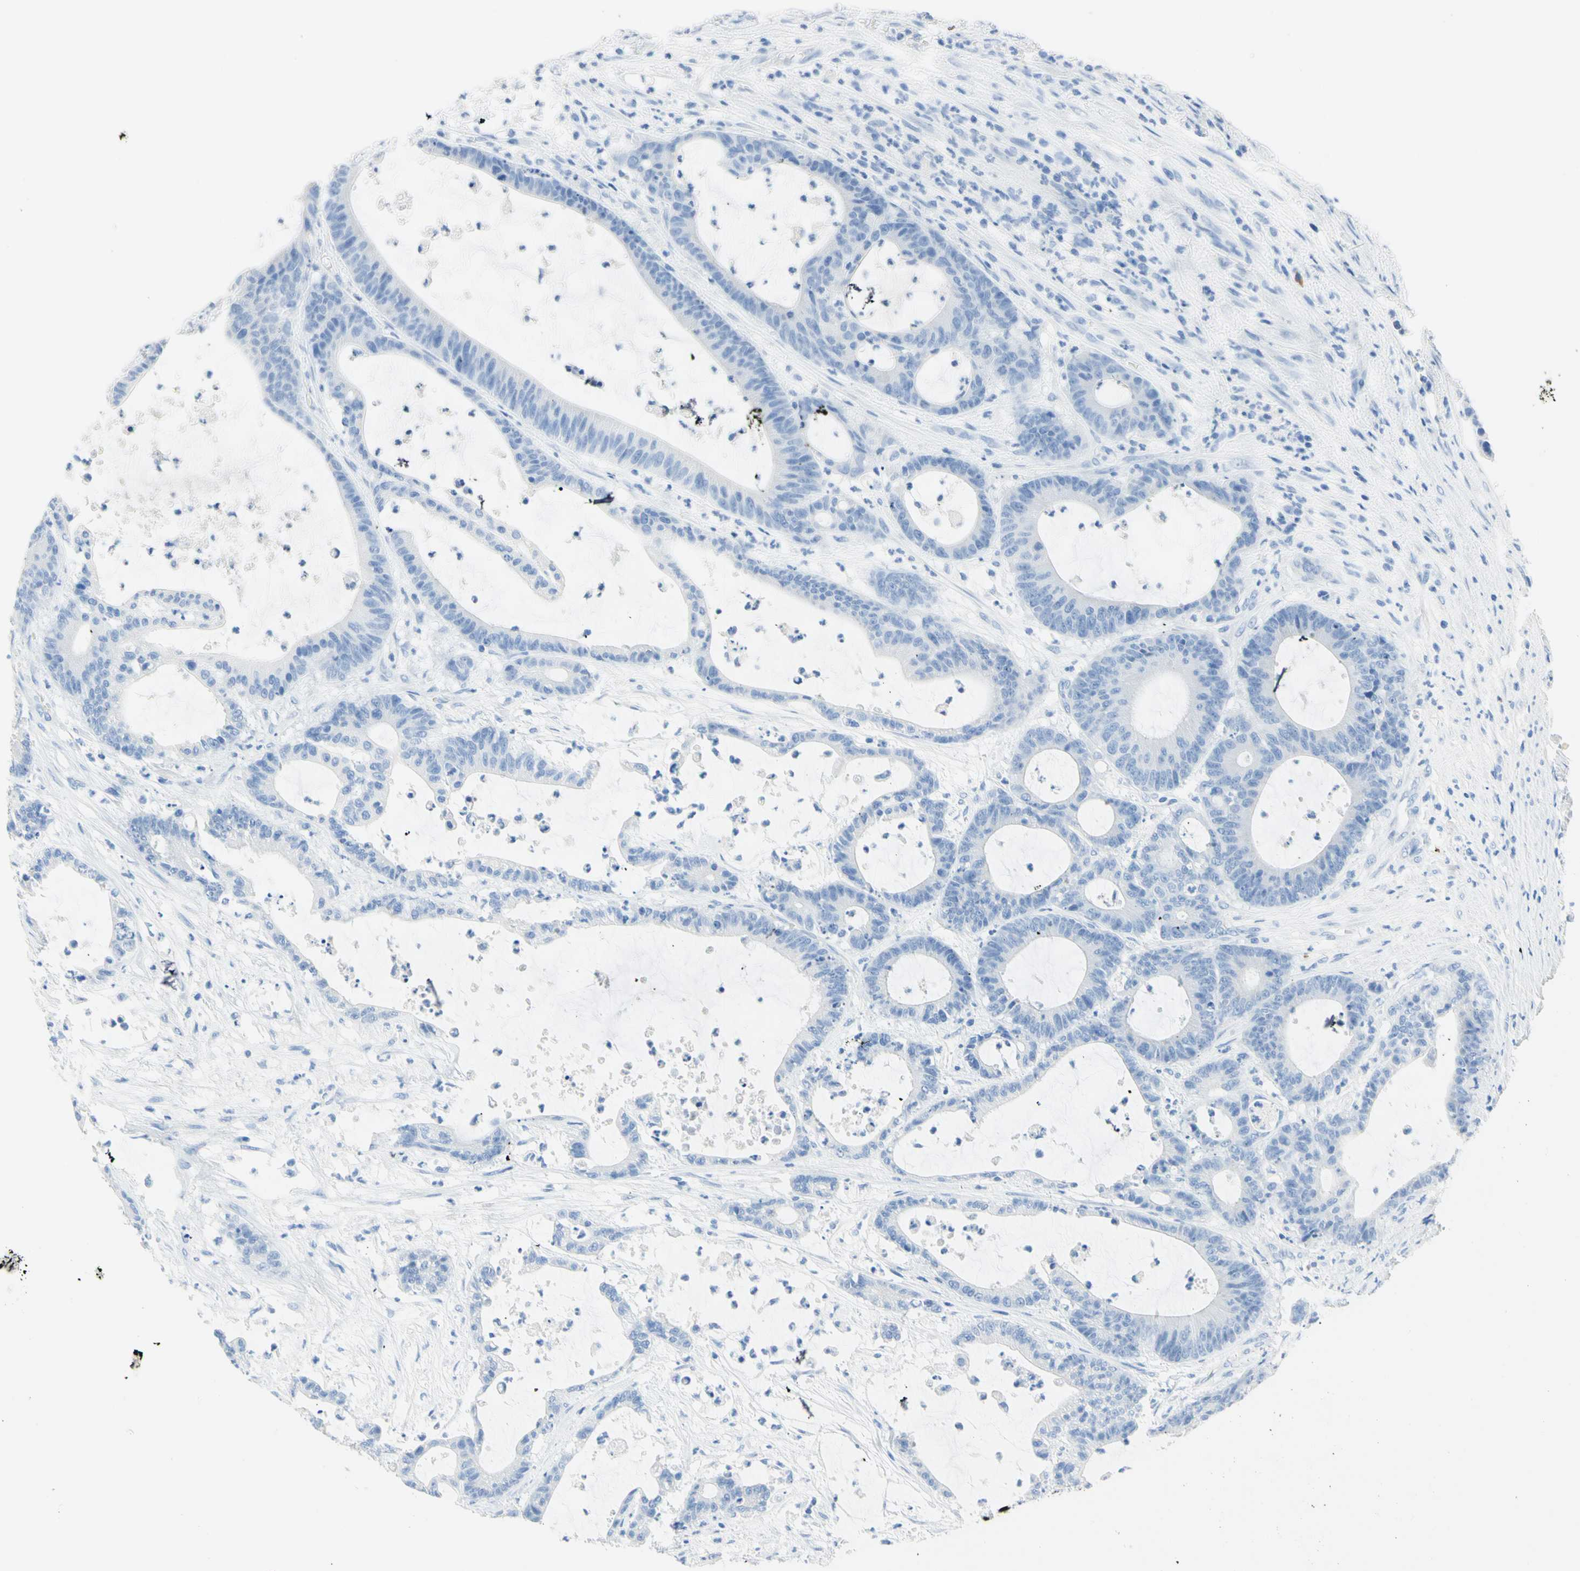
{"staining": {"intensity": "negative", "quantity": "none", "location": "none"}, "tissue": "colorectal cancer", "cell_type": "Tumor cells", "image_type": "cancer", "snomed": [{"axis": "morphology", "description": "Adenocarcinoma, NOS"}, {"axis": "topography", "description": "Colon"}], "caption": "Immunohistochemical staining of human adenocarcinoma (colorectal) displays no significant positivity in tumor cells.", "gene": "IL6ST", "patient": {"sex": "female", "age": 84}}